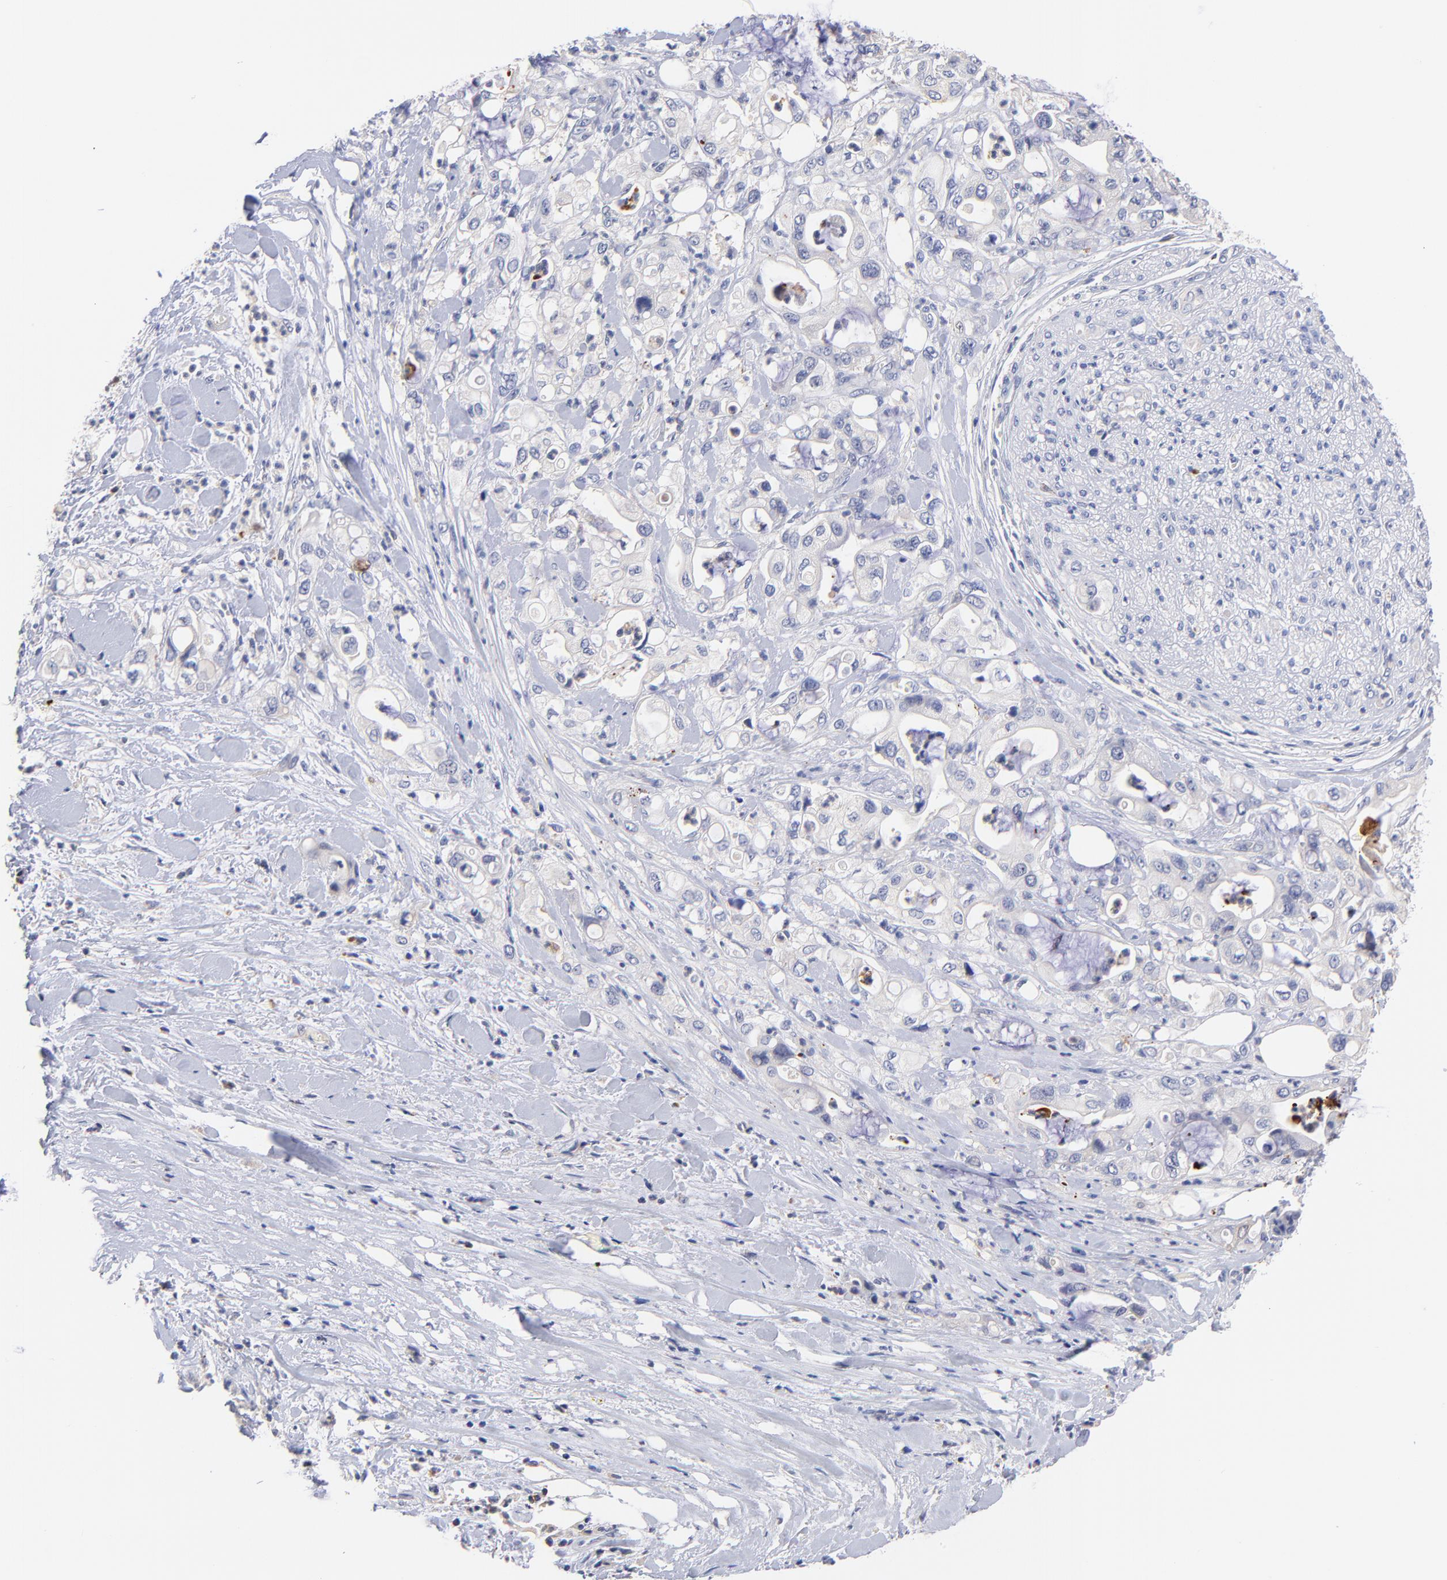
{"staining": {"intensity": "negative", "quantity": "none", "location": "none"}, "tissue": "pancreatic cancer", "cell_type": "Tumor cells", "image_type": "cancer", "snomed": [{"axis": "morphology", "description": "Adenocarcinoma, NOS"}, {"axis": "topography", "description": "Pancreas"}], "caption": "Pancreatic cancer was stained to show a protein in brown. There is no significant expression in tumor cells. Nuclei are stained in blue.", "gene": "KREMEN2", "patient": {"sex": "male", "age": 70}}